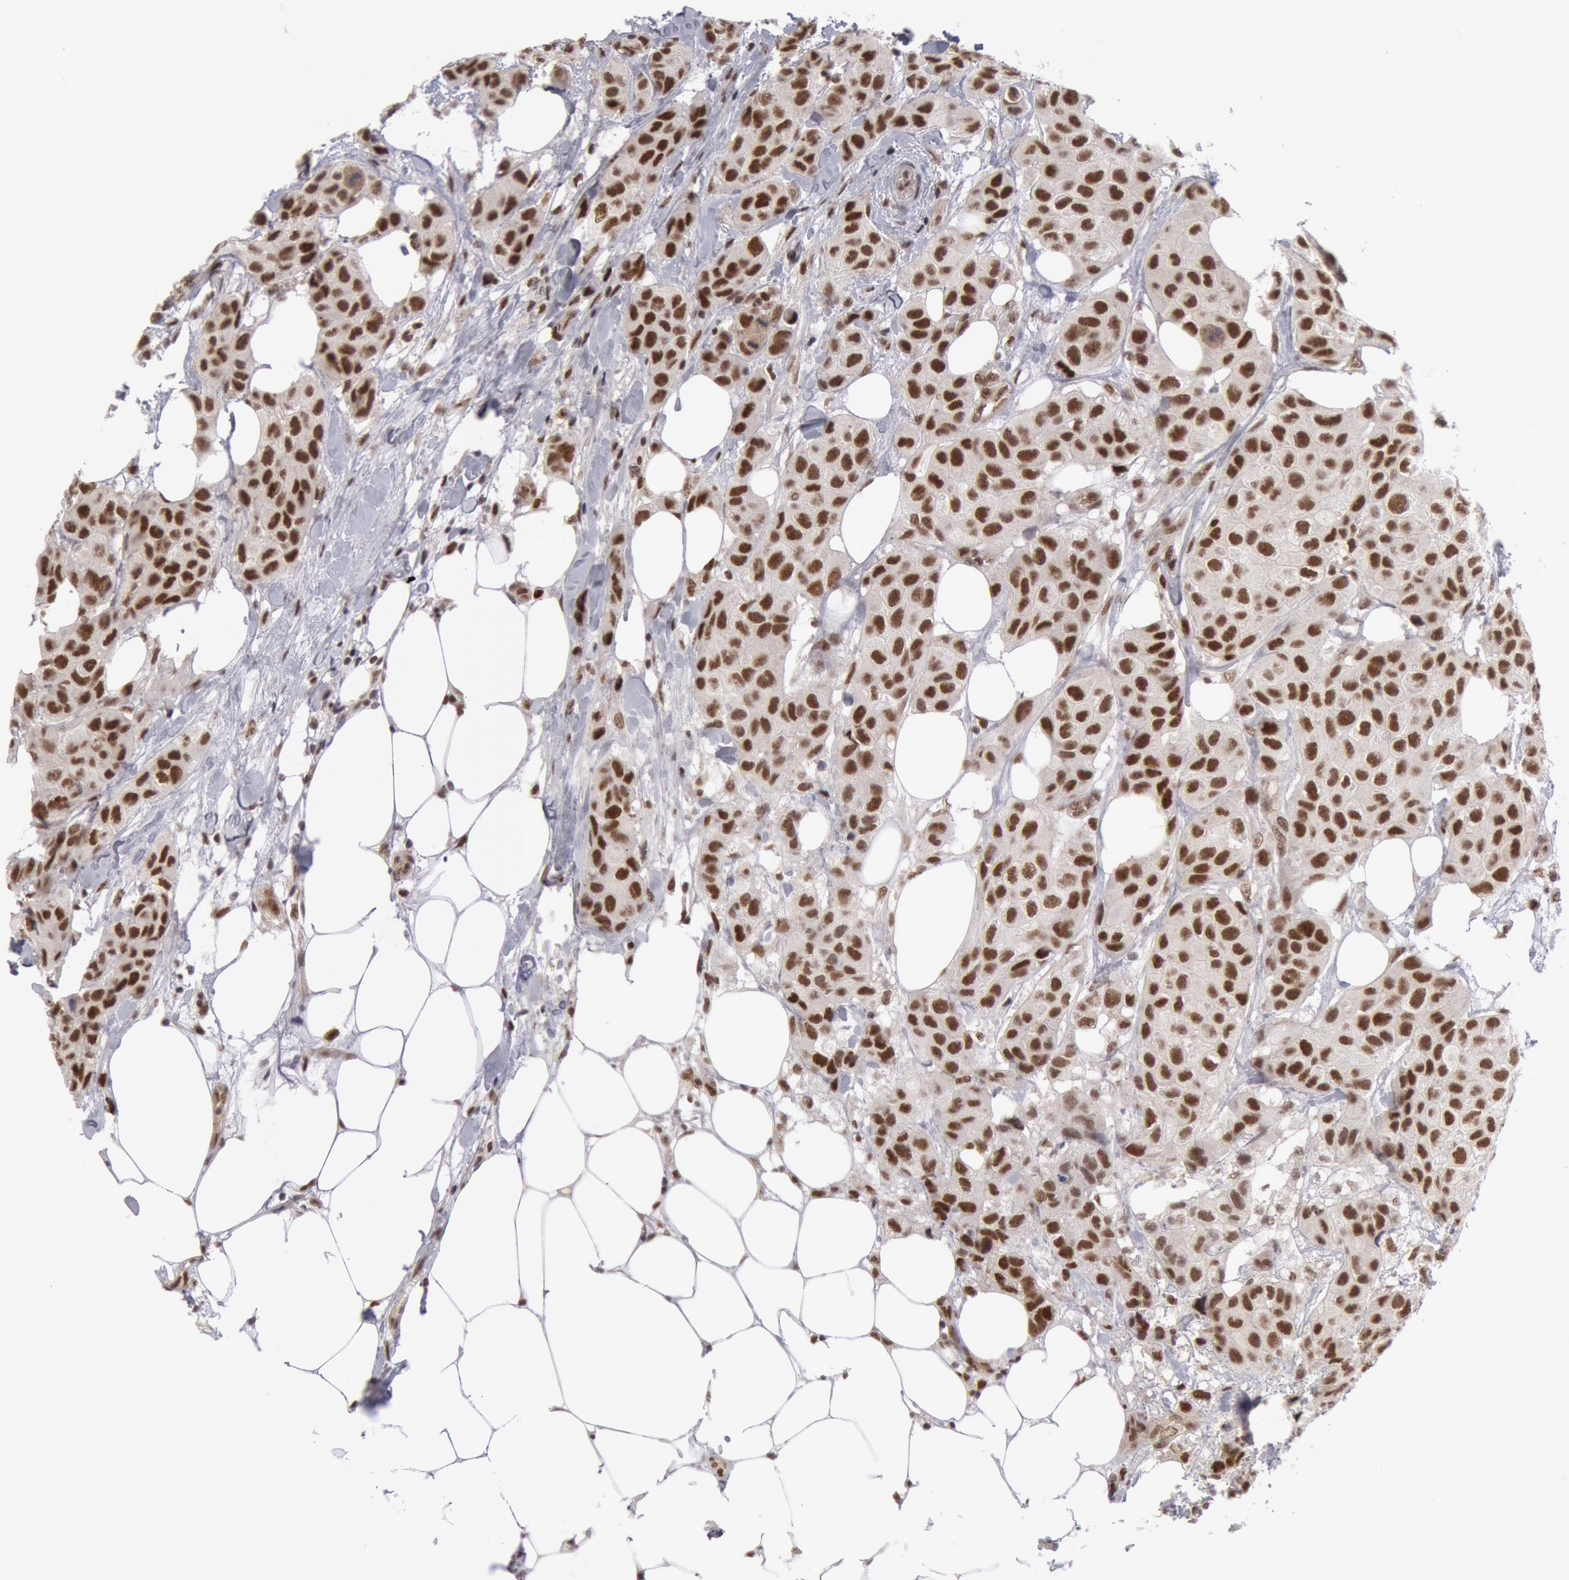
{"staining": {"intensity": "moderate", "quantity": ">75%", "location": "nuclear"}, "tissue": "breast cancer", "cell_type": "Tumor cells", "image_type": "cancer", "snomed": [{"axis": "morphology", "description": "Duct carcinoma"}, {"axis": "topography", "description": "Breast"}], "caption": "Immunohistochemistry (IHC) micrograph of breast cancer (invasive ductal carcinoma) stained for a protein (brown), which shows medium levels of moderate nuclear staining in about >75% of tumor cells.", "gene": "PPP4R3B", "patient": {"sex": "female", "age": 68}}